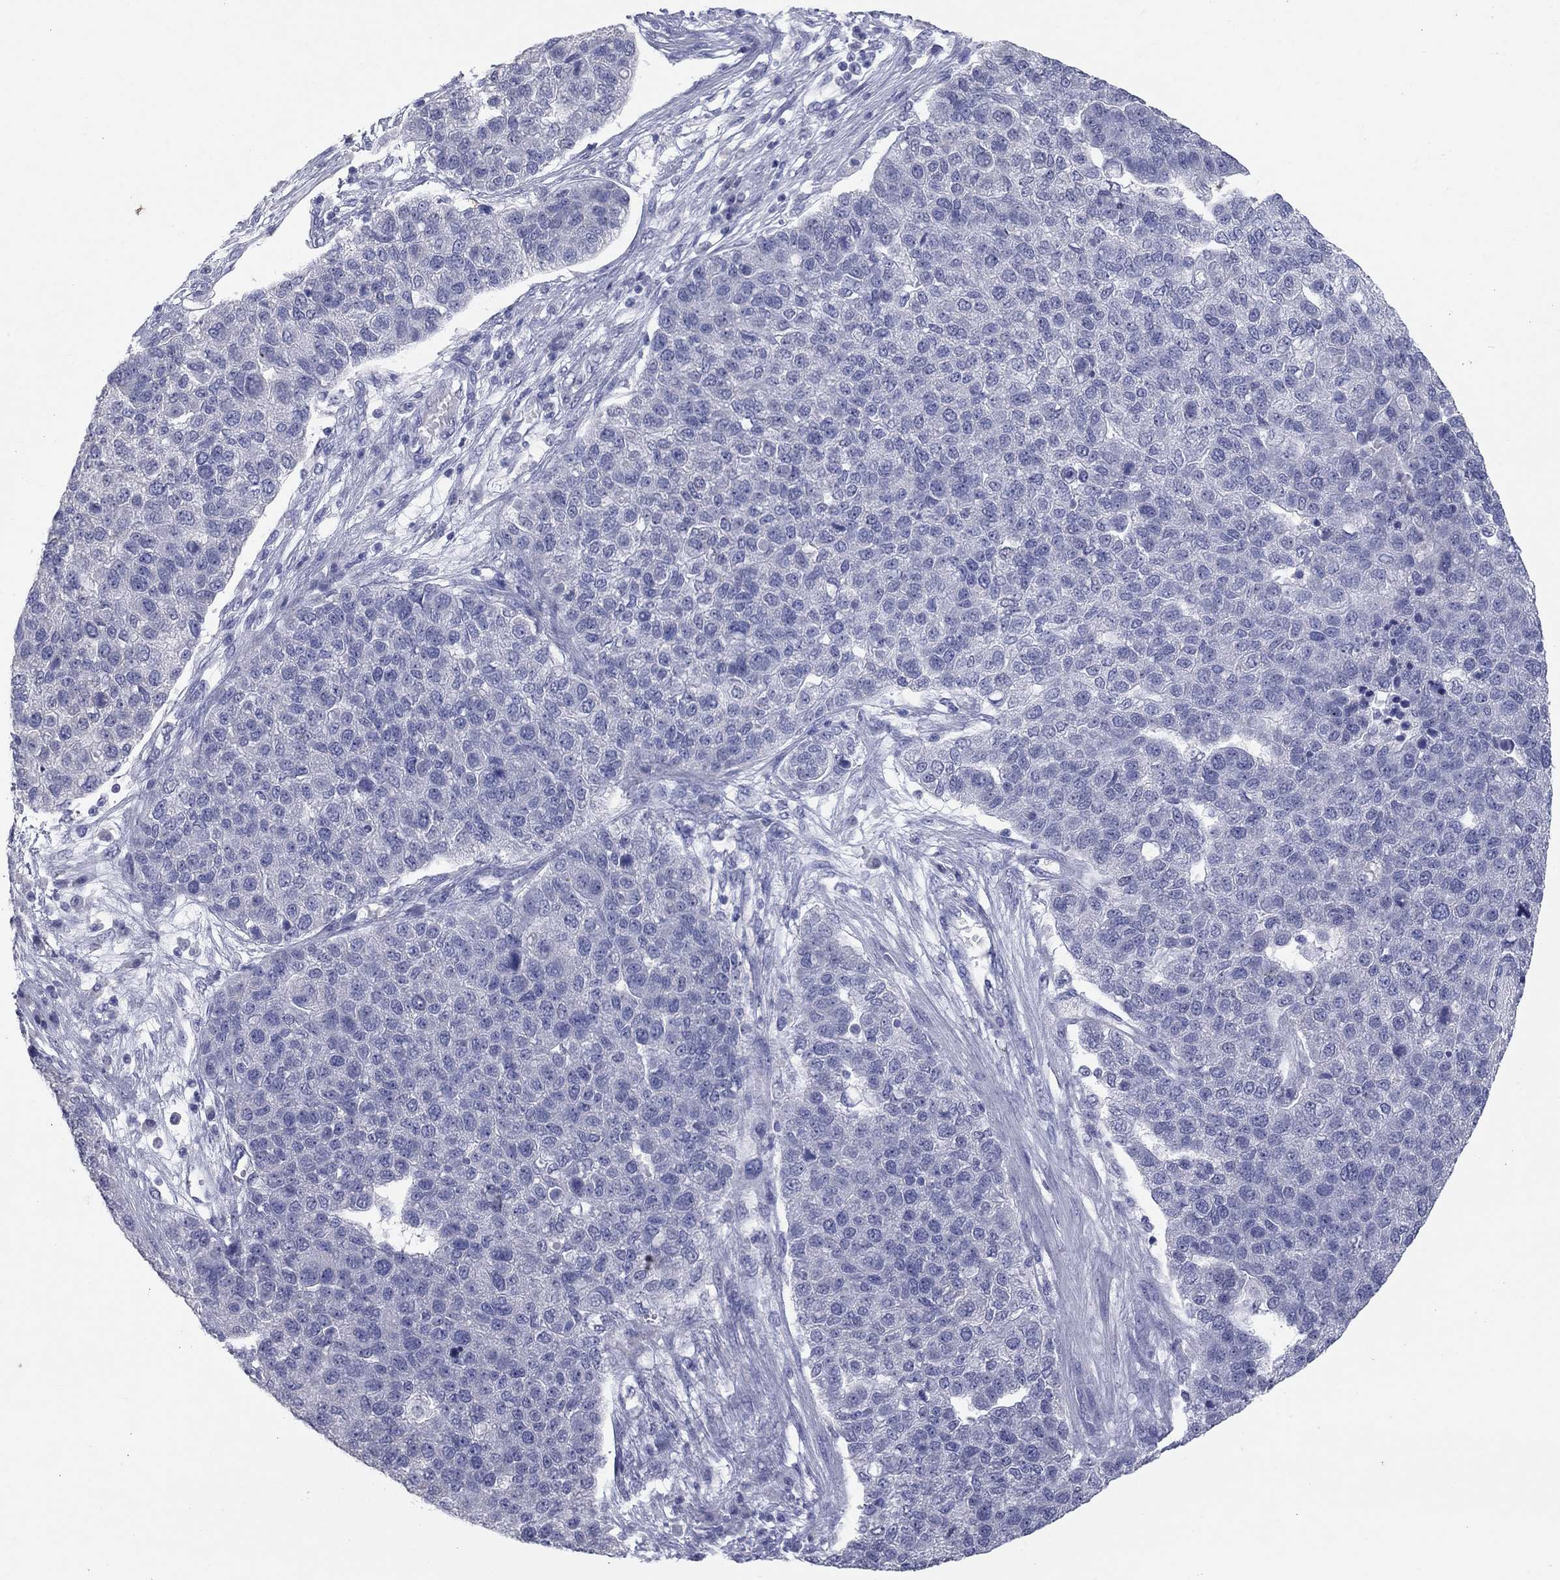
{"staining": {"intensity": "negative", "quantity": "none", "location": "none"}, "tissue": "pancreatic cancer", "cell_type": "Tumor cells", "image_type": "cancer", "snomed": [{"axis": "morphology", "description": "Adenocarcinoma, NOS"}, {"axis": "topography", "description": "Pancreas"}], "caption": "Immunohistochemistry of pancreatic cancer (adenocarcinoma) exhibits no positivity in tumor cells.", "gene": "KRT75", "patient": {"sex": "female", "age": 61}}